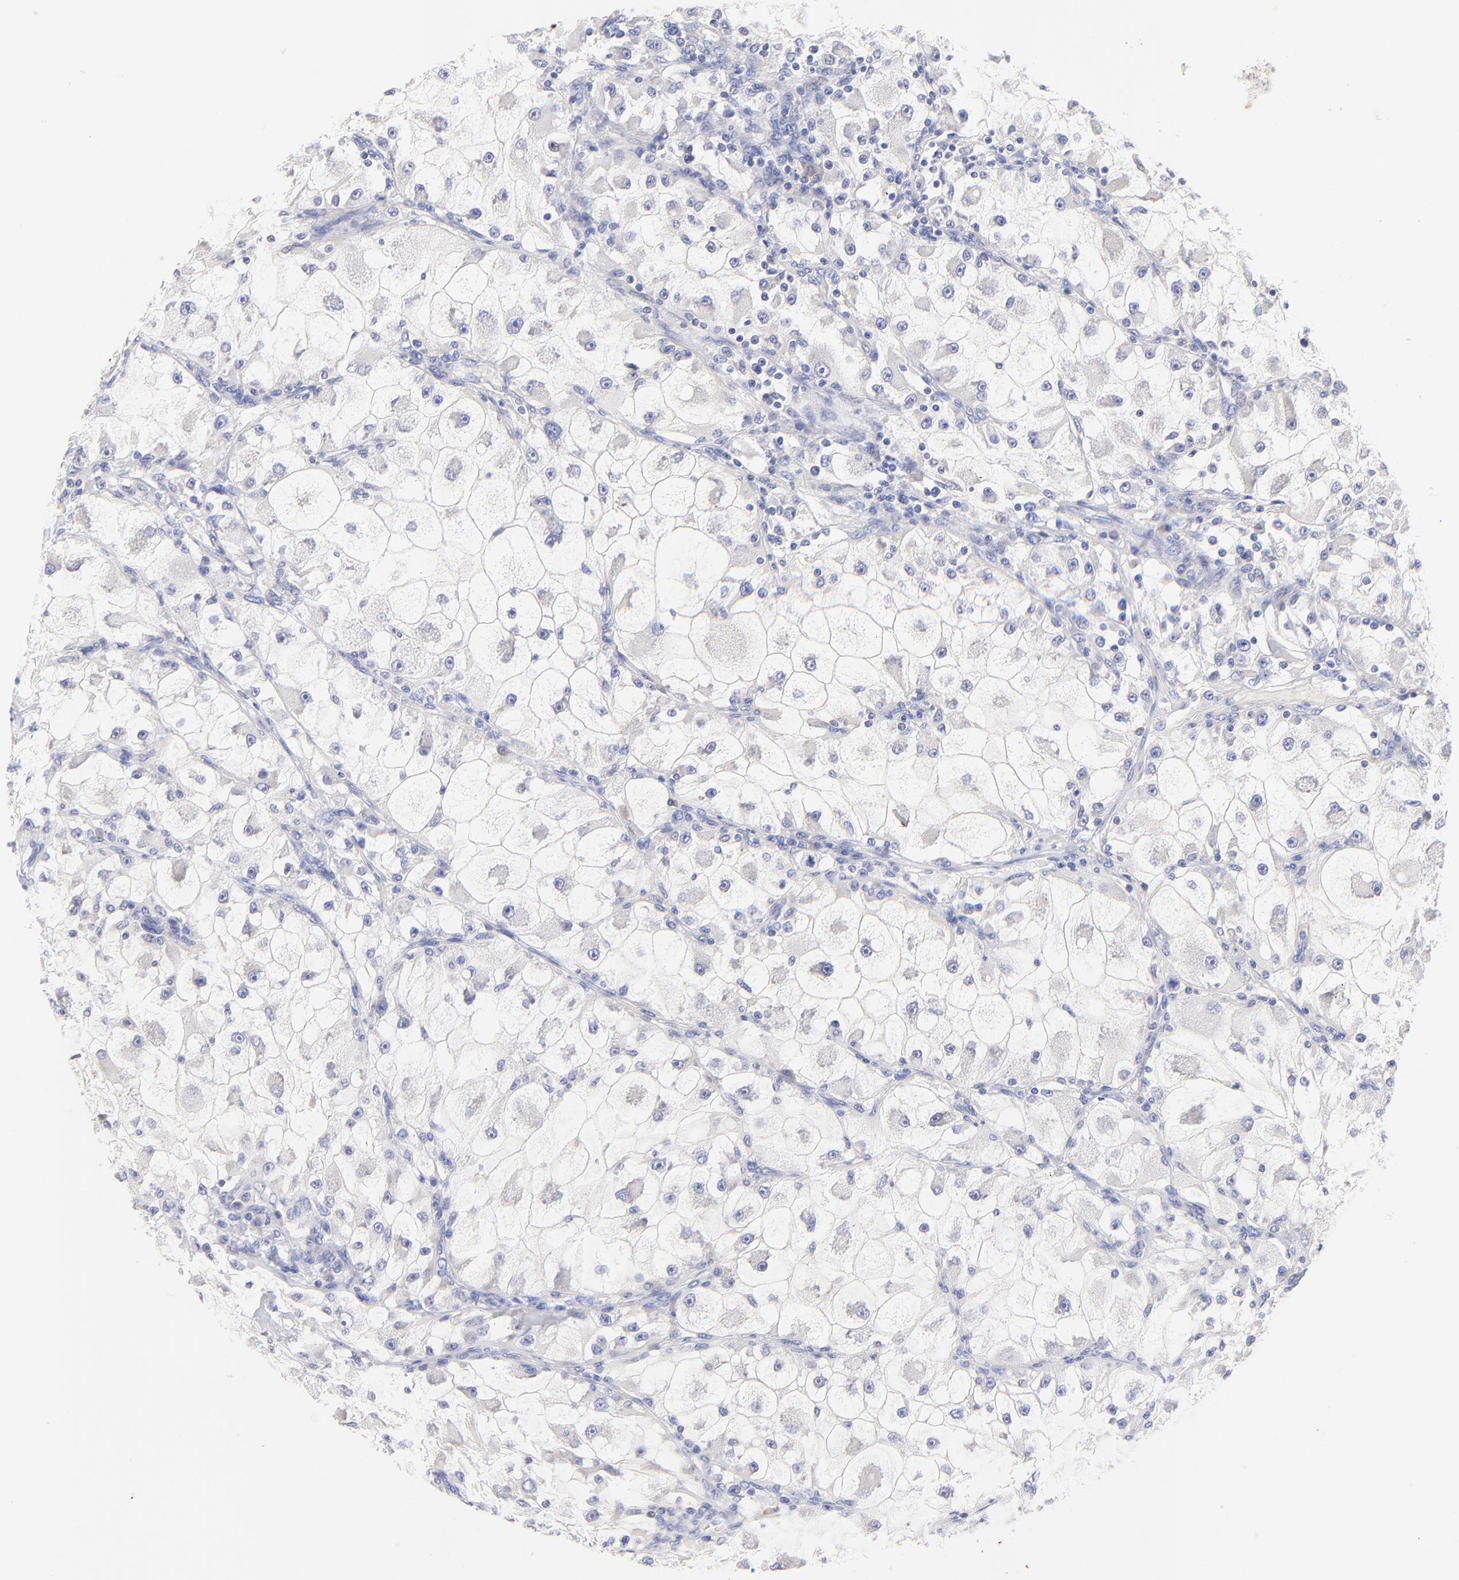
{"staining": {"intensity": "negative", "quantity": "none", "location": "none"}, "tissue": "renal cancer", "cell_type": "Tumor cells", "image_type": "cancer", "snomed": [{"axis": "morphology", "description": "Adenocarcinoma, NOS"}, {"axis": "topography", "description": "Kidney"}], "caption": "IHC of renal adenocarcinoma exhibits no expression in tumor cells.", "gene": "EBP", "patient": {"sex": "female", "age": 73}}